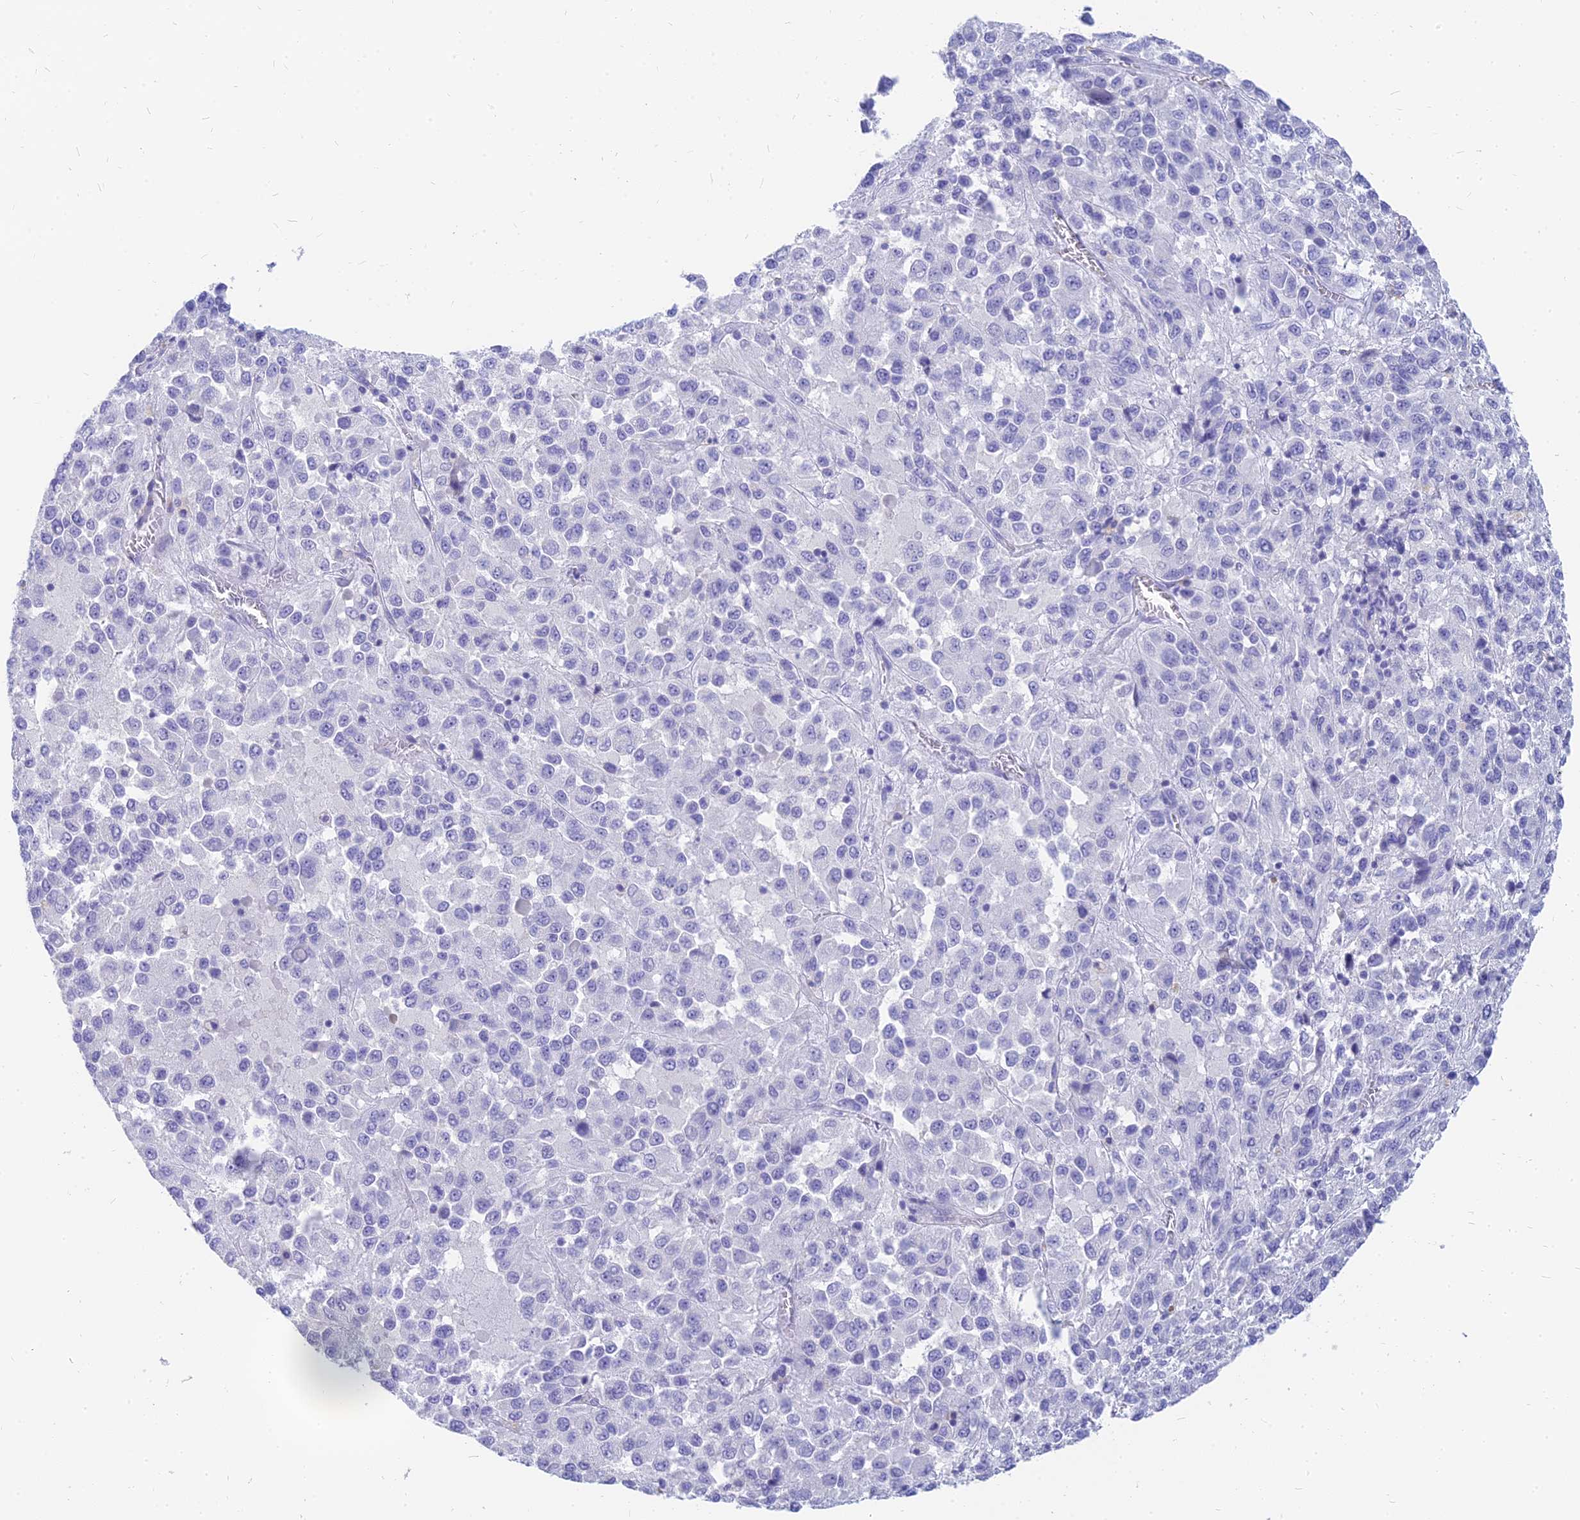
{"staining": {"intensity": "negative", "quantity": "none", "location": "none"}, "tissue": "melanoma", "cell_type": "Tumor cells", "image_type": "cancer", "snomed": [{"axis": "morphology", "description": "Malignant melanoma, Metastatic site"}, {"axis": "topography", "description": "Lung"}], "caption": "Immunohistochemistry (IHC) of human malignant melanoma (metastatic site) demonstrates no positivity in tumor cells.", "gene": "SLC36A2", "patient": {"sex": "male", "age": 64}}